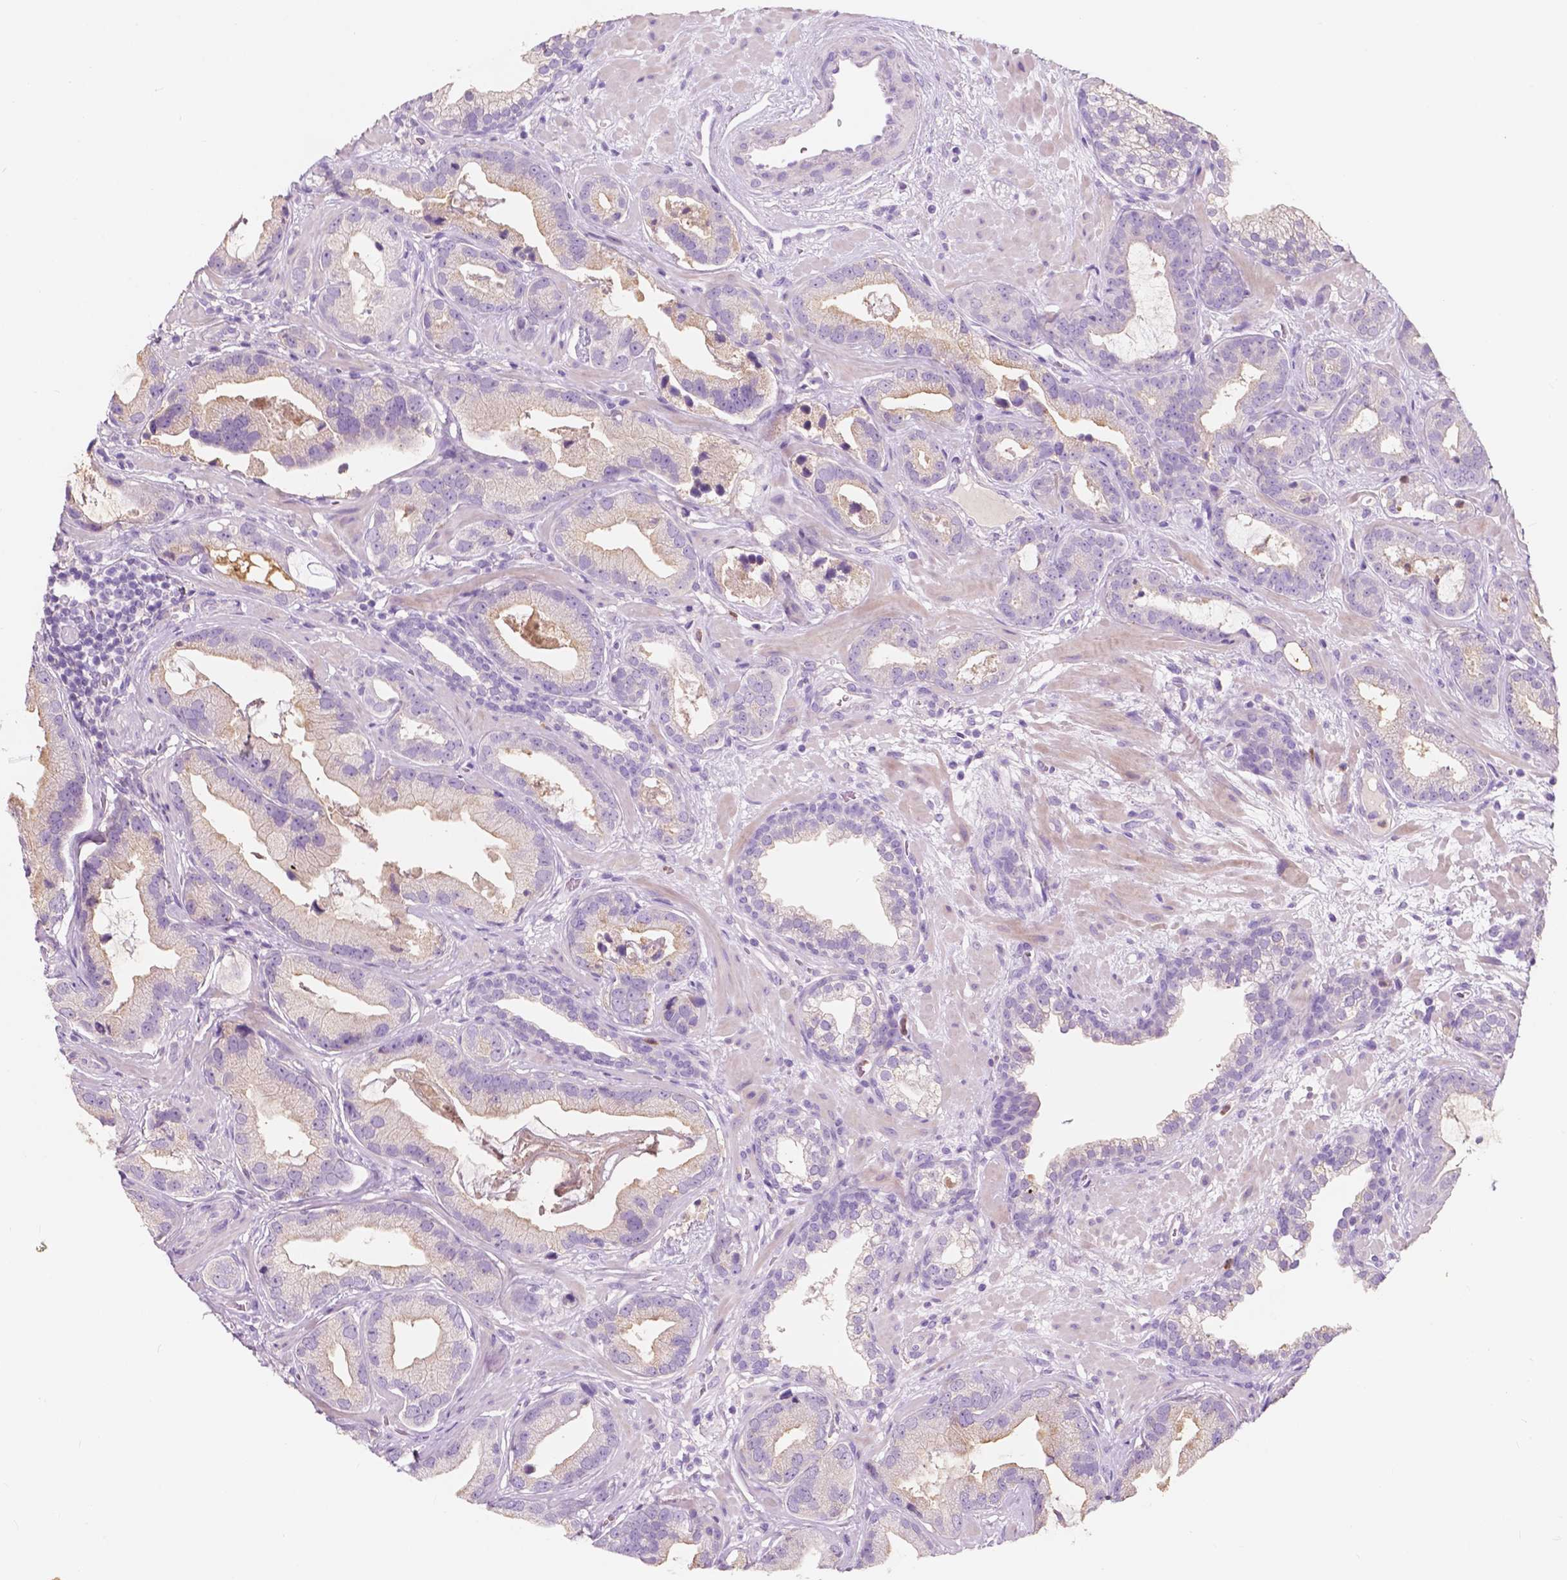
{"staining": {"intensity": "weak", "quantity": "<25%", "location": "cytoplasmic/membranous"}, "tissue": "prostate cancer", "cell_type": "Tumor cells", "image_type": "cancer", "snomed": [{"axis": "morphology", "description": "Adenocarcinoma, Low grade"}, {"axis": "topography", "description": "Prostate"}], "caption": "IHC histopathology image of human prostate cancer stained for a protein (brown), which exhibits no expression in tumor cells.", "gene": "CUZD1", "patient": {"sex": "male", "age": 62}}